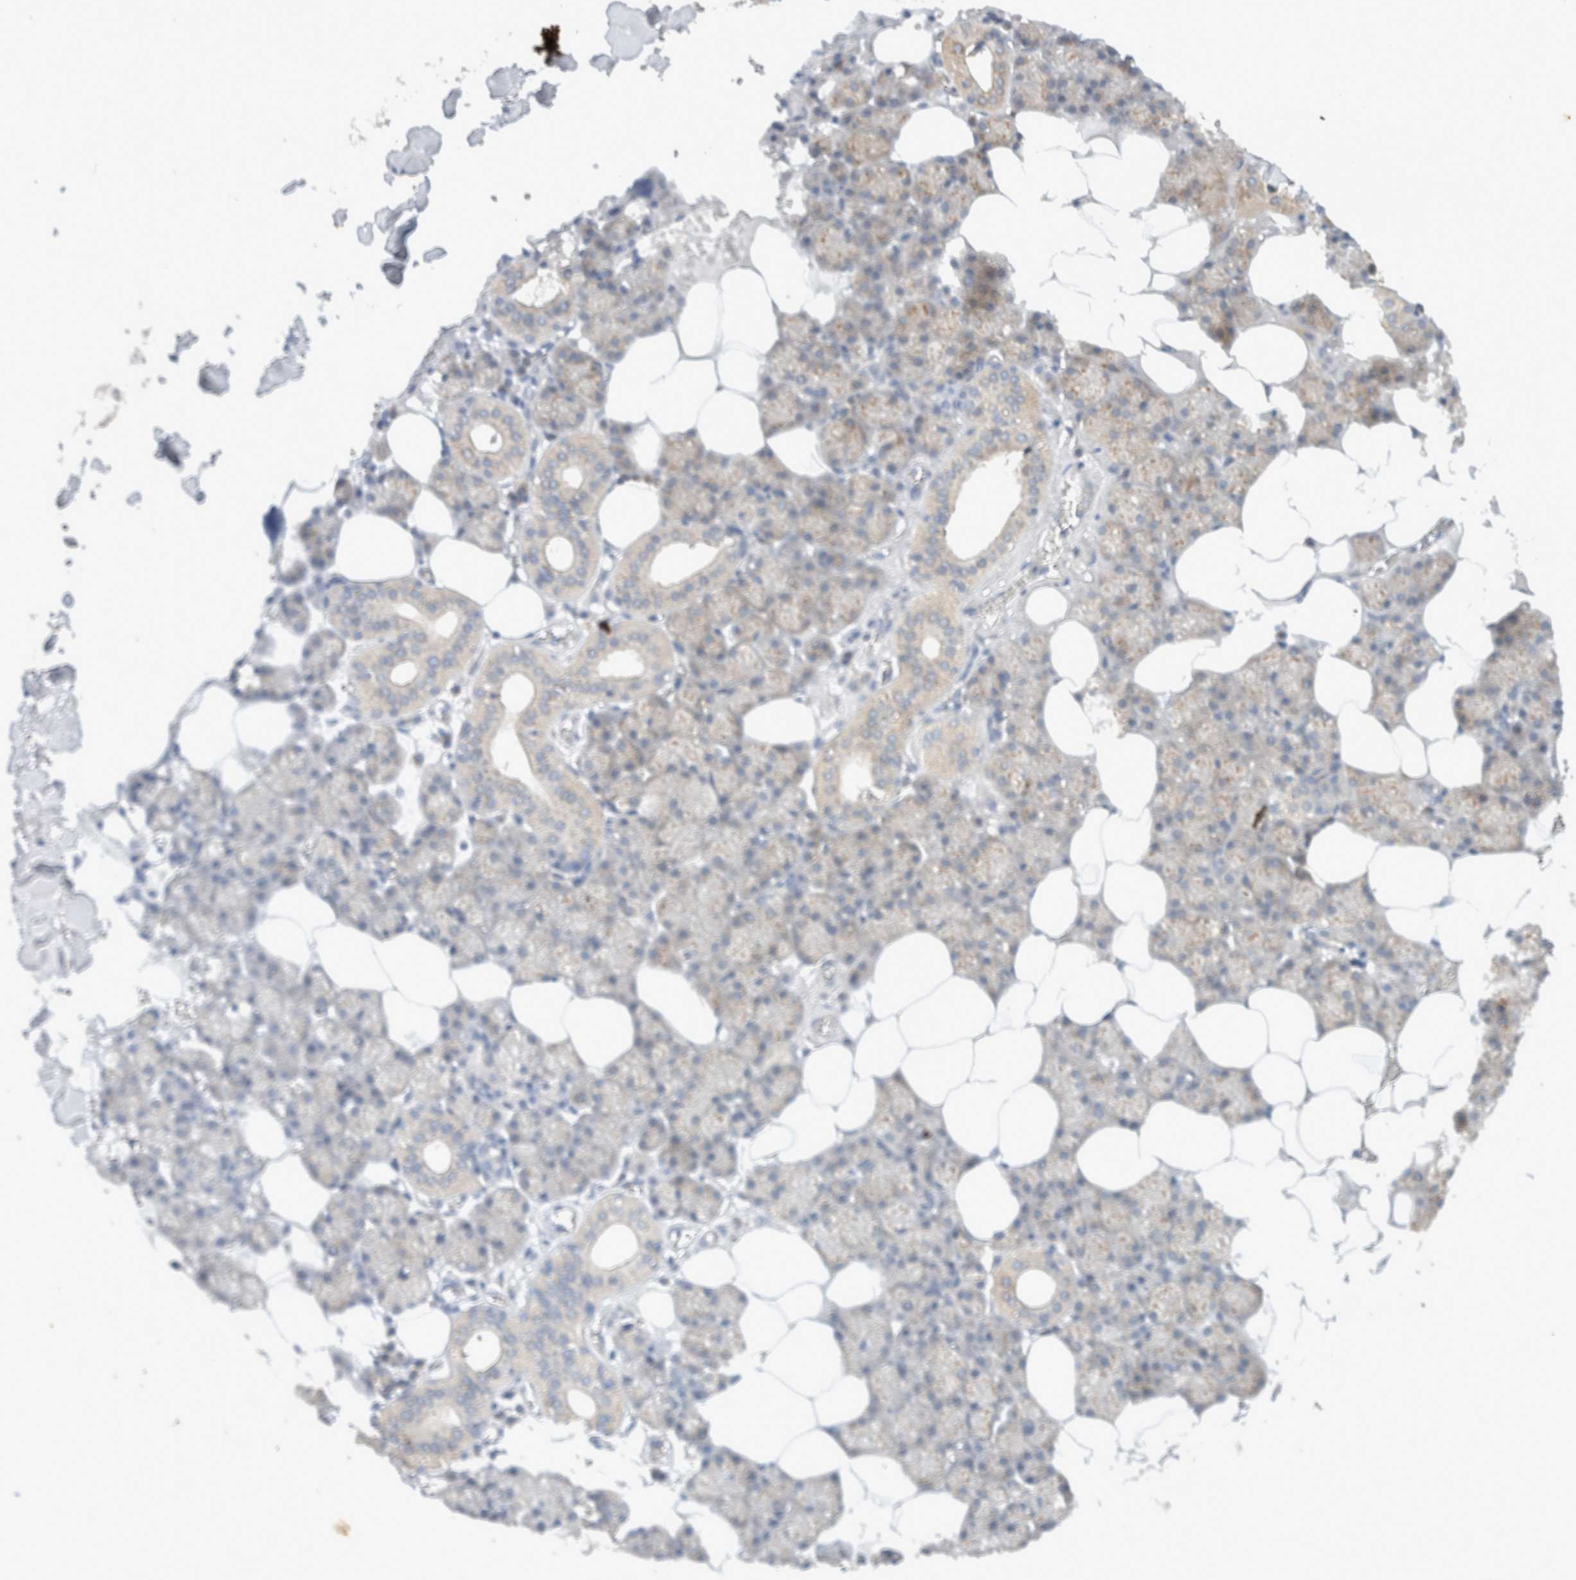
{"staining": {"intensity": "weak", "quantity": "25%-75%", "location": "cytoplasmic/membranous"}, "tissue": "salivary gland", "cell_type": "Glandular cells", "image_type": "normal", "snomed": [{"axis": "morphology", "description": "Normal tissue, NOS"}, {"axis": "topography", "description": "Salivary gland"}], "caption": "The immunohistochemical stain highlights weak cytoplasmic/membranous positivity in glandular cells of unremarkable salivary gland. The staining is performed using DAB brown chromogen to label protein expression. The nuclei are counter-stained blue using hematoxylin.", "gene": "ARFGEF2", "patient": {"sex": "male", "age": 62}}